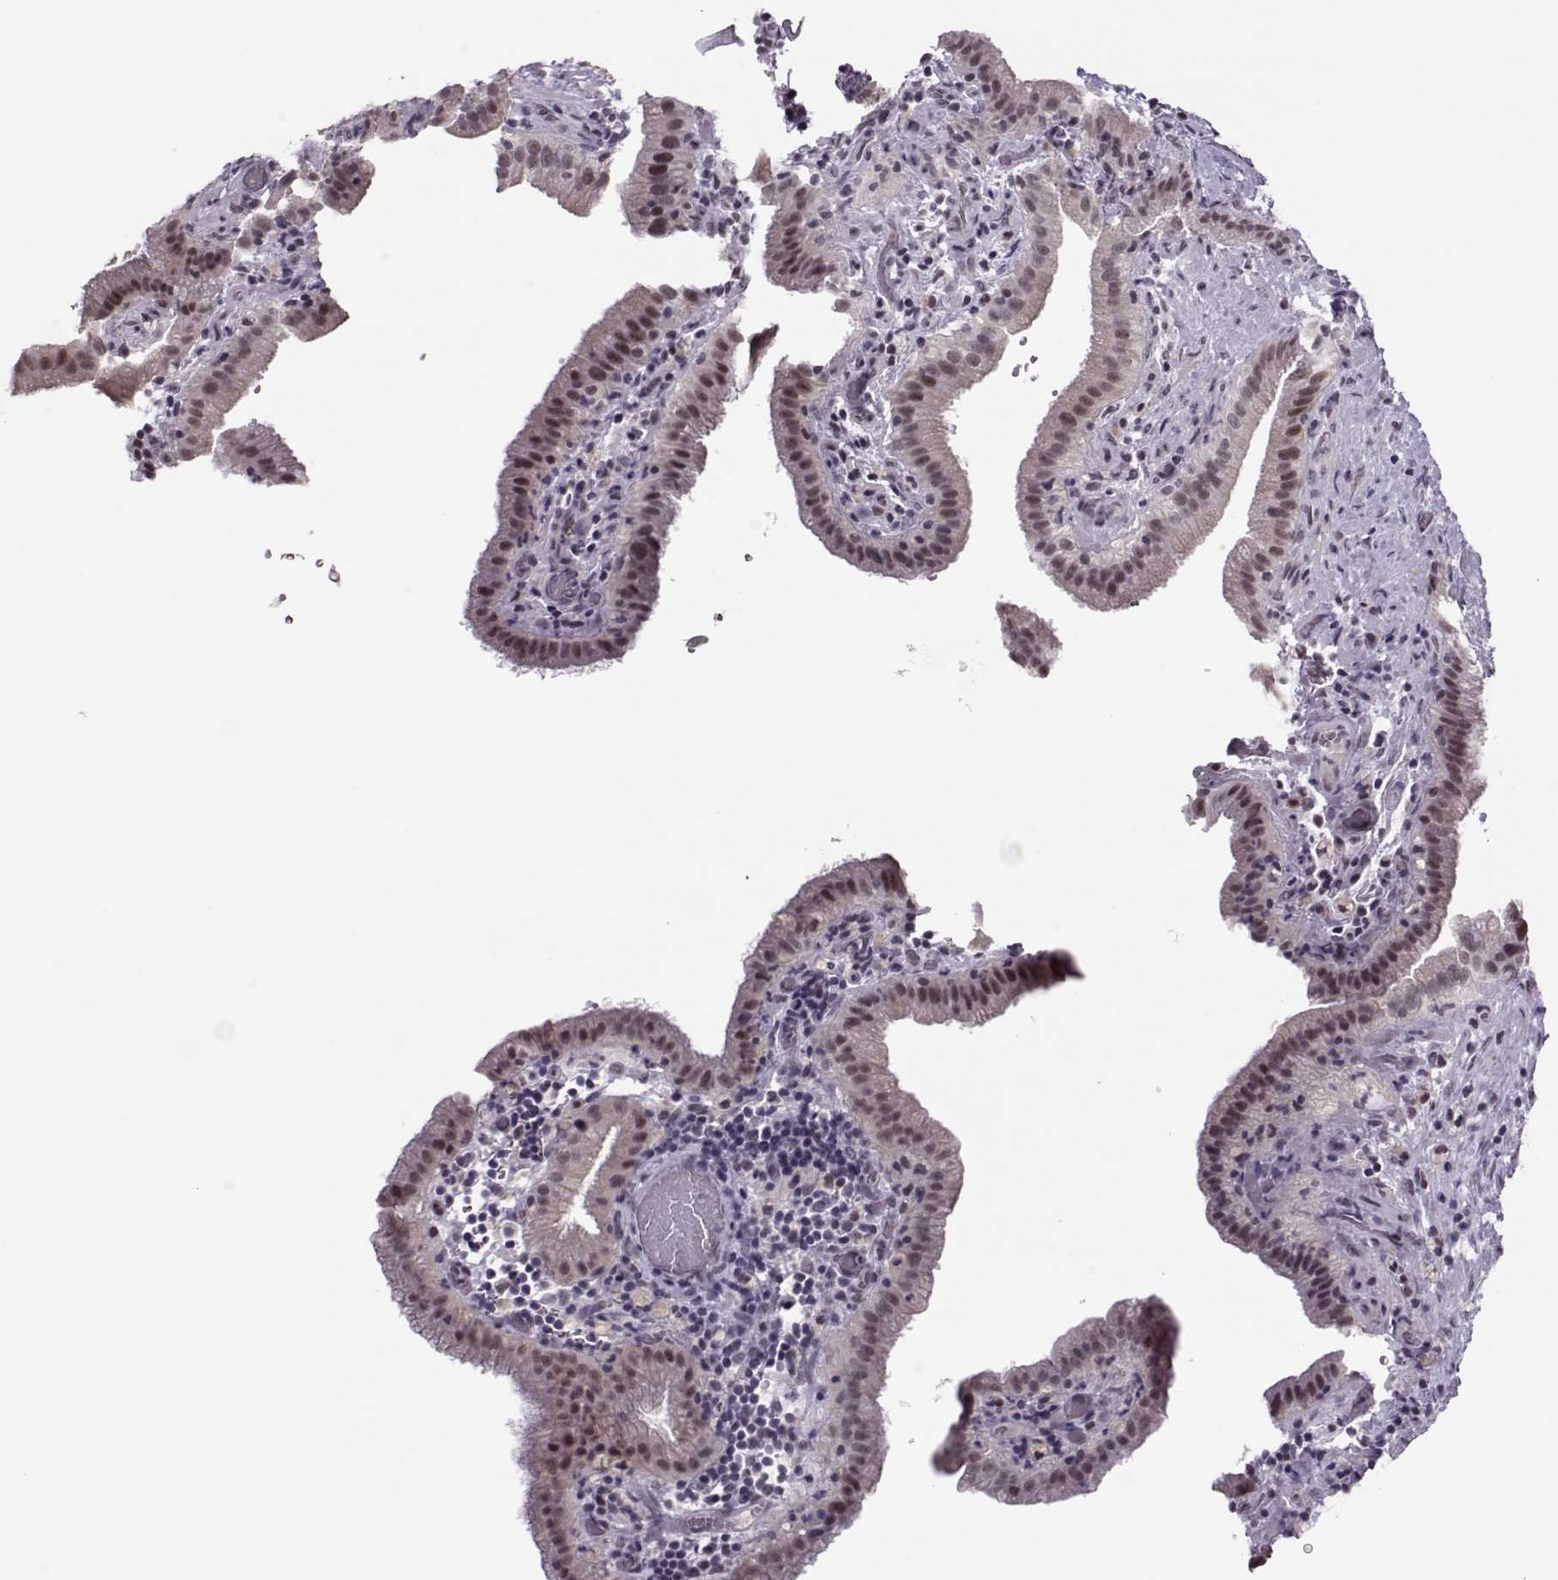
{"staining": {"intensity": "weak", "quantity": ">75%", "location": "nuclear"}, "tissue": "gallbladder", "cell_type": "Glandular cells", "image_type": "normal", "snomed": [{"axis": "morphology", "description": "Normal tissue, NOS"}, {"axis": "topography", "description": "Gallbladder"}], "caption": "Gallbladder stained with immunohistochemistry (IHC) reveals weak nuclear staining in approximately >75% of glandular cells.", "gene": "LIN28A", "patient": {"sex": "male", "age": 62}}